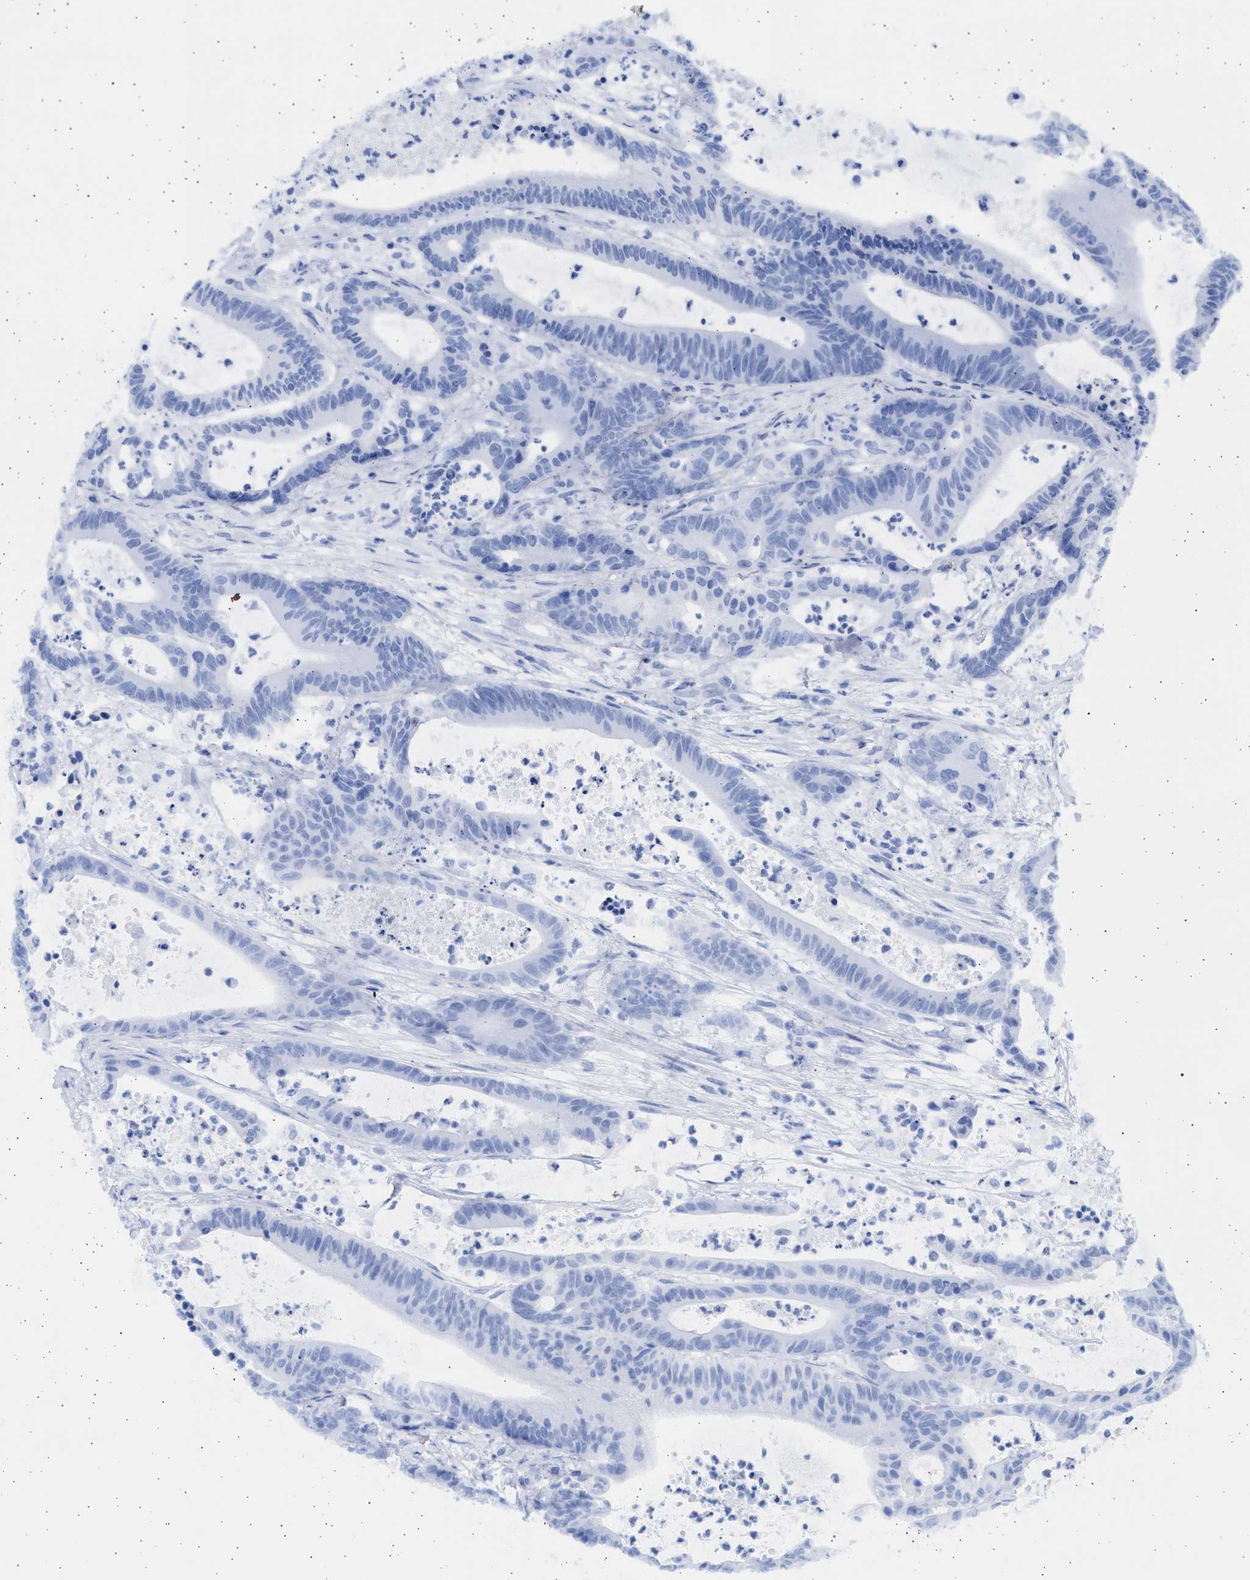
{"staining": {"intensity": "negative", "quantity": "none", "location": "none"}, "tissue": "colorectal cancer", "cell_type": "Tumor cells", "image_type": "cancer", "snomed": [{"axis": "morphology", "description": "Adenocarcinoma, NOS"}, {"axis": "topography", "description": "Colon"}], "caption": "Immunohistochemistry (IHC) of human adenocarcinoma (colorectal) reveals no positivity in tumor cells.", "gene": "ALDOC", "patient": {"sex": "female", "age": 84}}